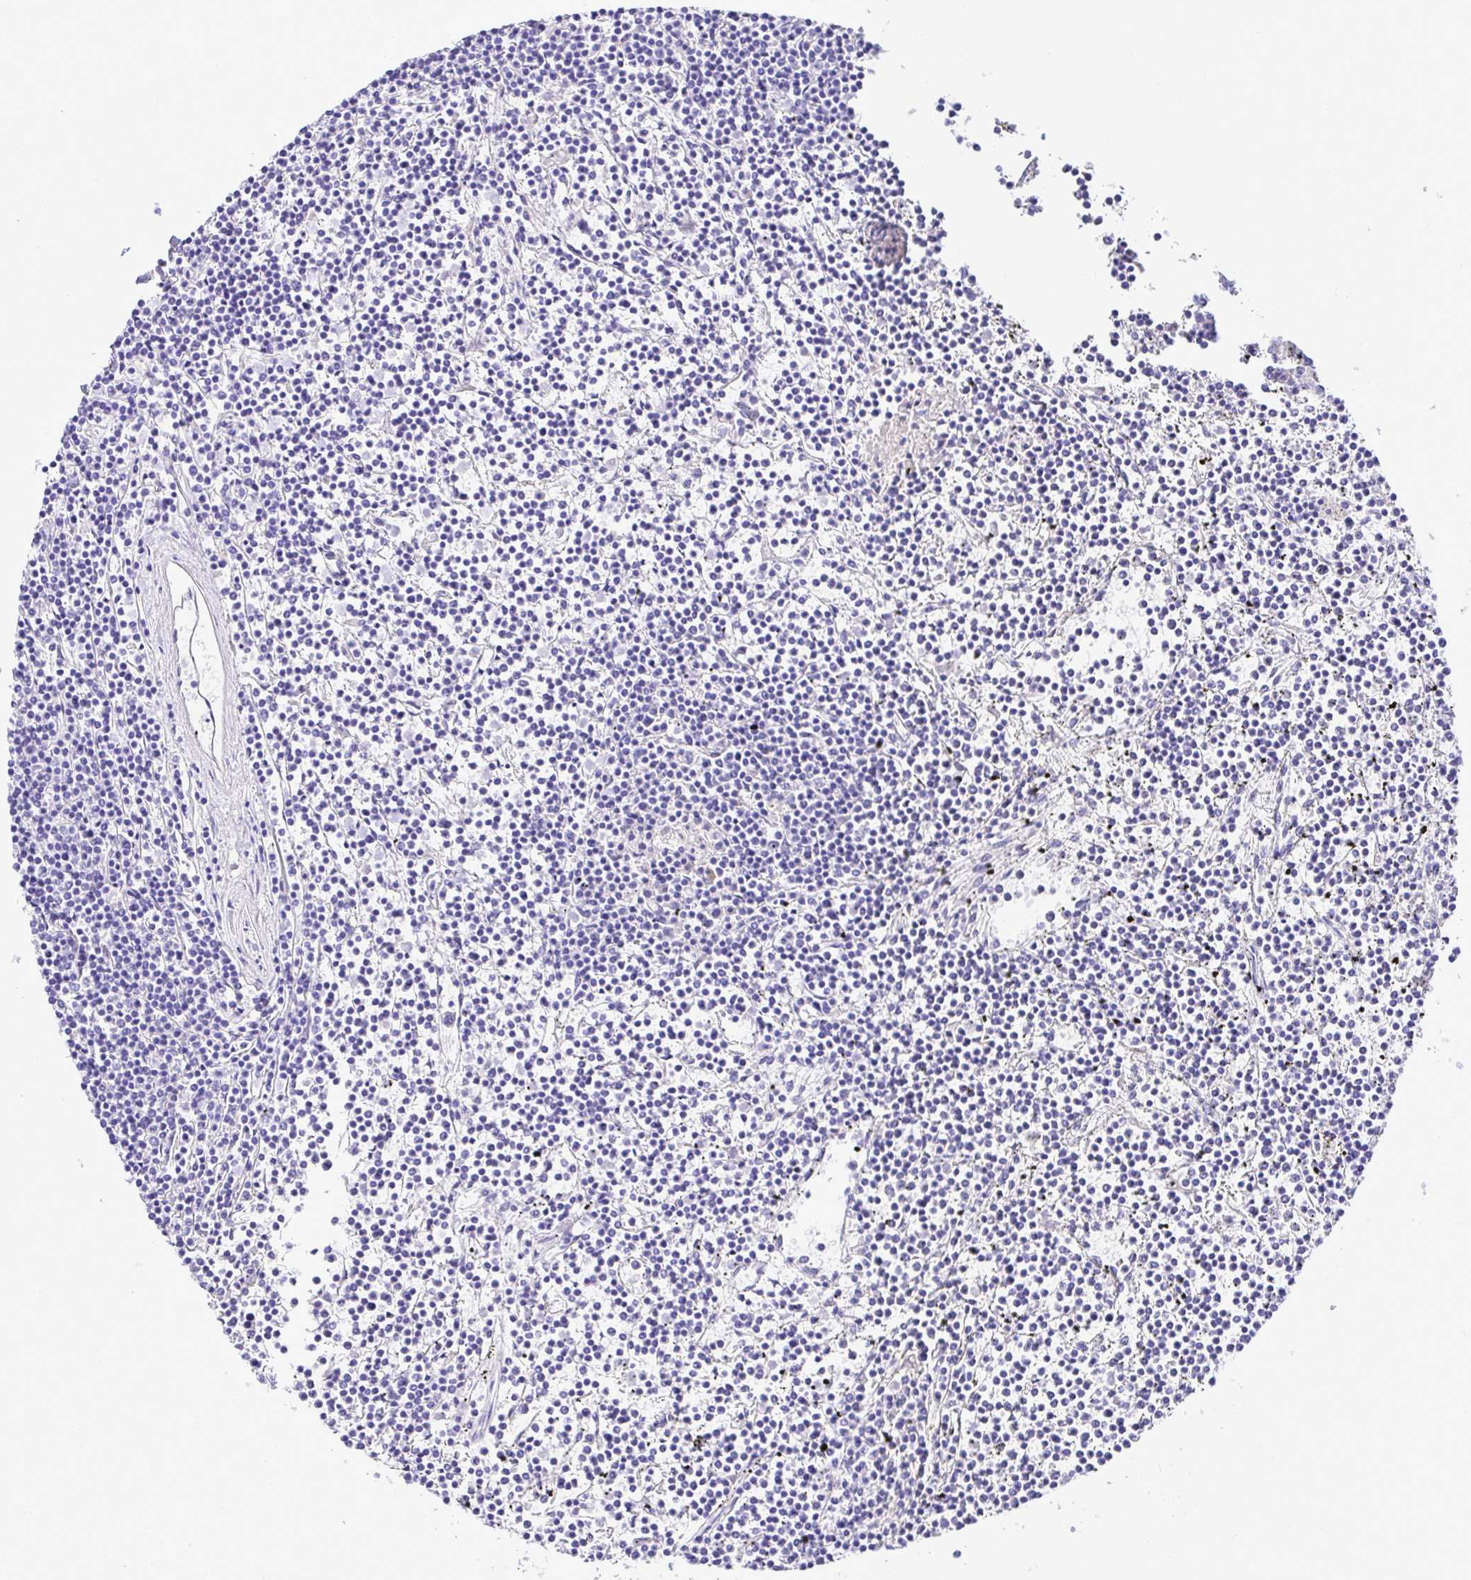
{"staining": {"intensity": "negative", "quantity": "none", "location": "none"}, "tissue": "lymphoma", "cell_type": "Tumor cells", "image_type": "cancer", "snomed": [{"axis": "morphology", "description": "Malignant lymphoma, non-Hodgkin's type, Low grade"}, {"axis": "topography", "description": "Spleen"}], "caption": "IHC micrograph of neoplastic tissue: malignant lymphoma, non-Hodgkin's type (low-grade) stained with DAB (3,3'-diaminobenzidine) shows no significant protein positivity in tumor cells. The staining was performed using DAB (3,3'-diaminobenzidine) to visualize the protein expression in brown, while the nuclei were stained in blue with hematoxylin (Magnification: 20x).", "gene": "BACE2", "patient": {"sex": "female", "age": 19}}